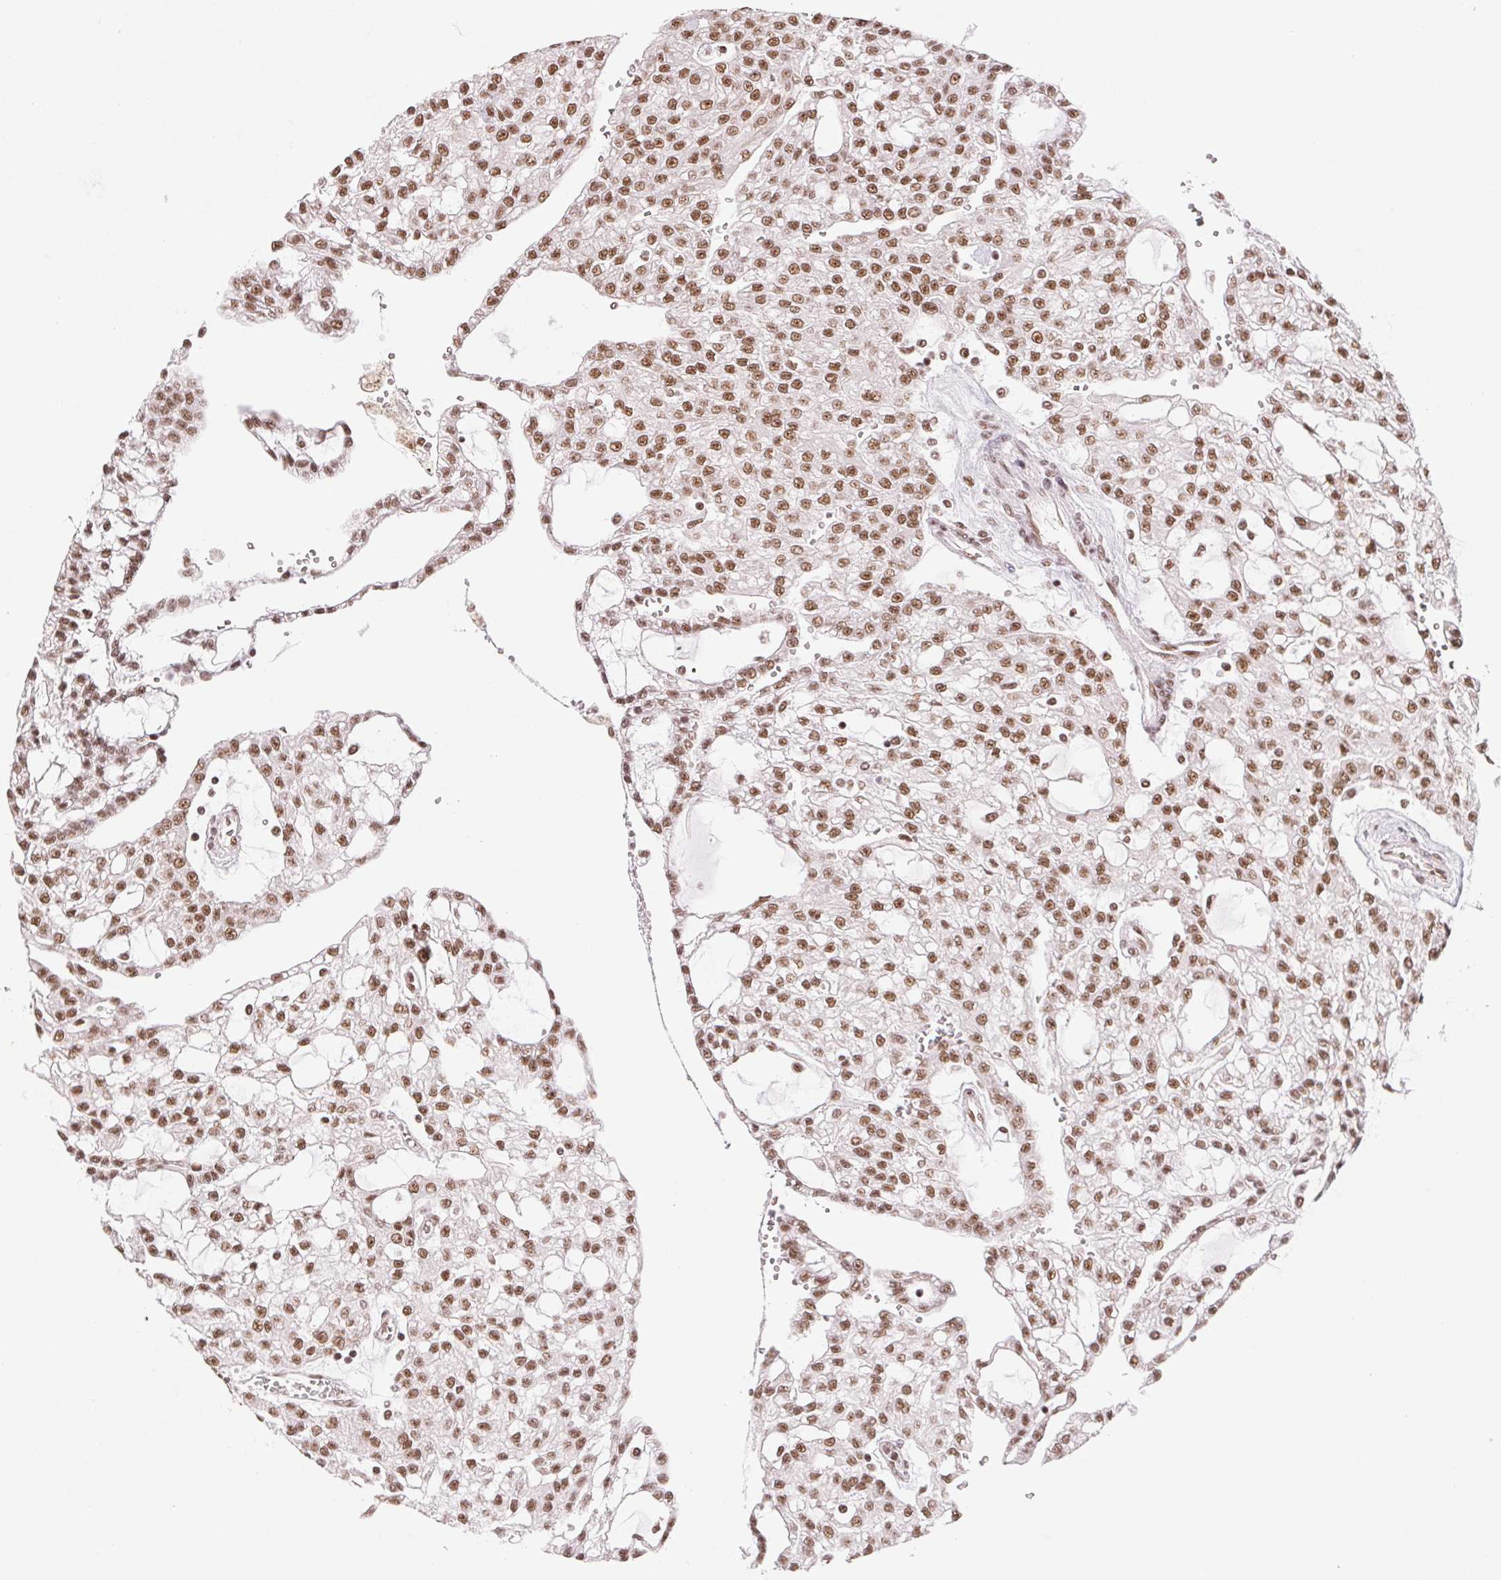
{"staining": {"intensity": "moderate", "quantity": ">75%", "location": "nuclear"}, "tissue": "renal cancer", "cell_type": "Tumor cells", "image_type": "cancer", "snomed": [{"axis": "morphology", "description": "Adenocarcinoma, NOS"}, {"axis": "topography", "description": "Kidney"}], "caption": "Human adenocarcinoma (renal) stained with a brown dye displays moderate nuclear positive positivity in approximately >75% of tumor cells.", "gene": "IK", "patient": {"sex": "male", "age": 63}}